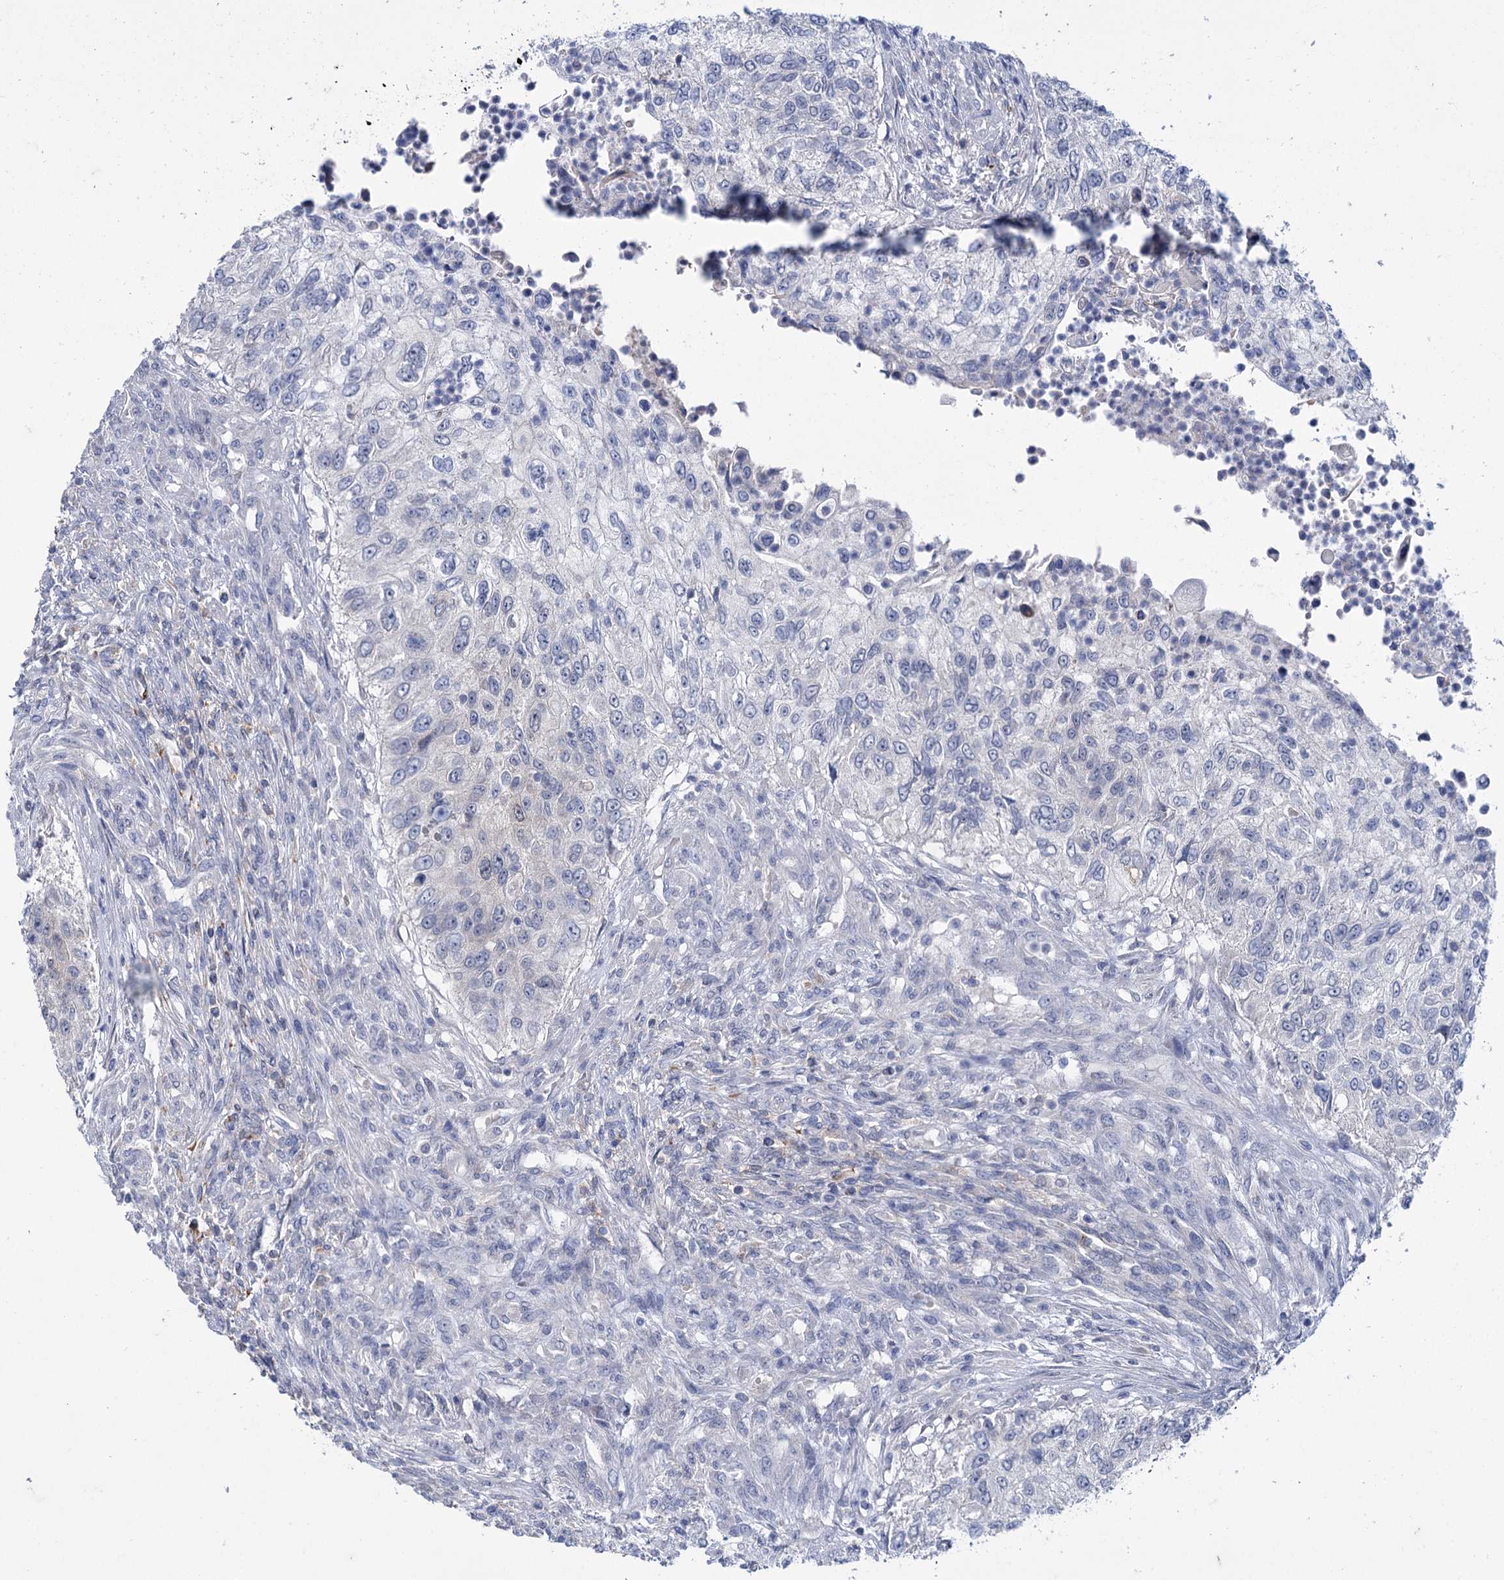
{"staining": {"intensity": "negative", "quantity": "none", "location": "none"}, "tissue": "urothelial cancer", "cell_type": "Tumor cells", "image_type": "cancer", "snomed": [{"axis": "morphology", "description": "Urothelial carcinoma, High grade"}, {"axis": "topography", "description": "Urinary bladder"}], "caption": "The histopathology image reveals no staining of tumor cells in urothelial carcinoma (high-grade).", "gene": "MID1IP1", "patient": {"sex": "female", "age": 60}}